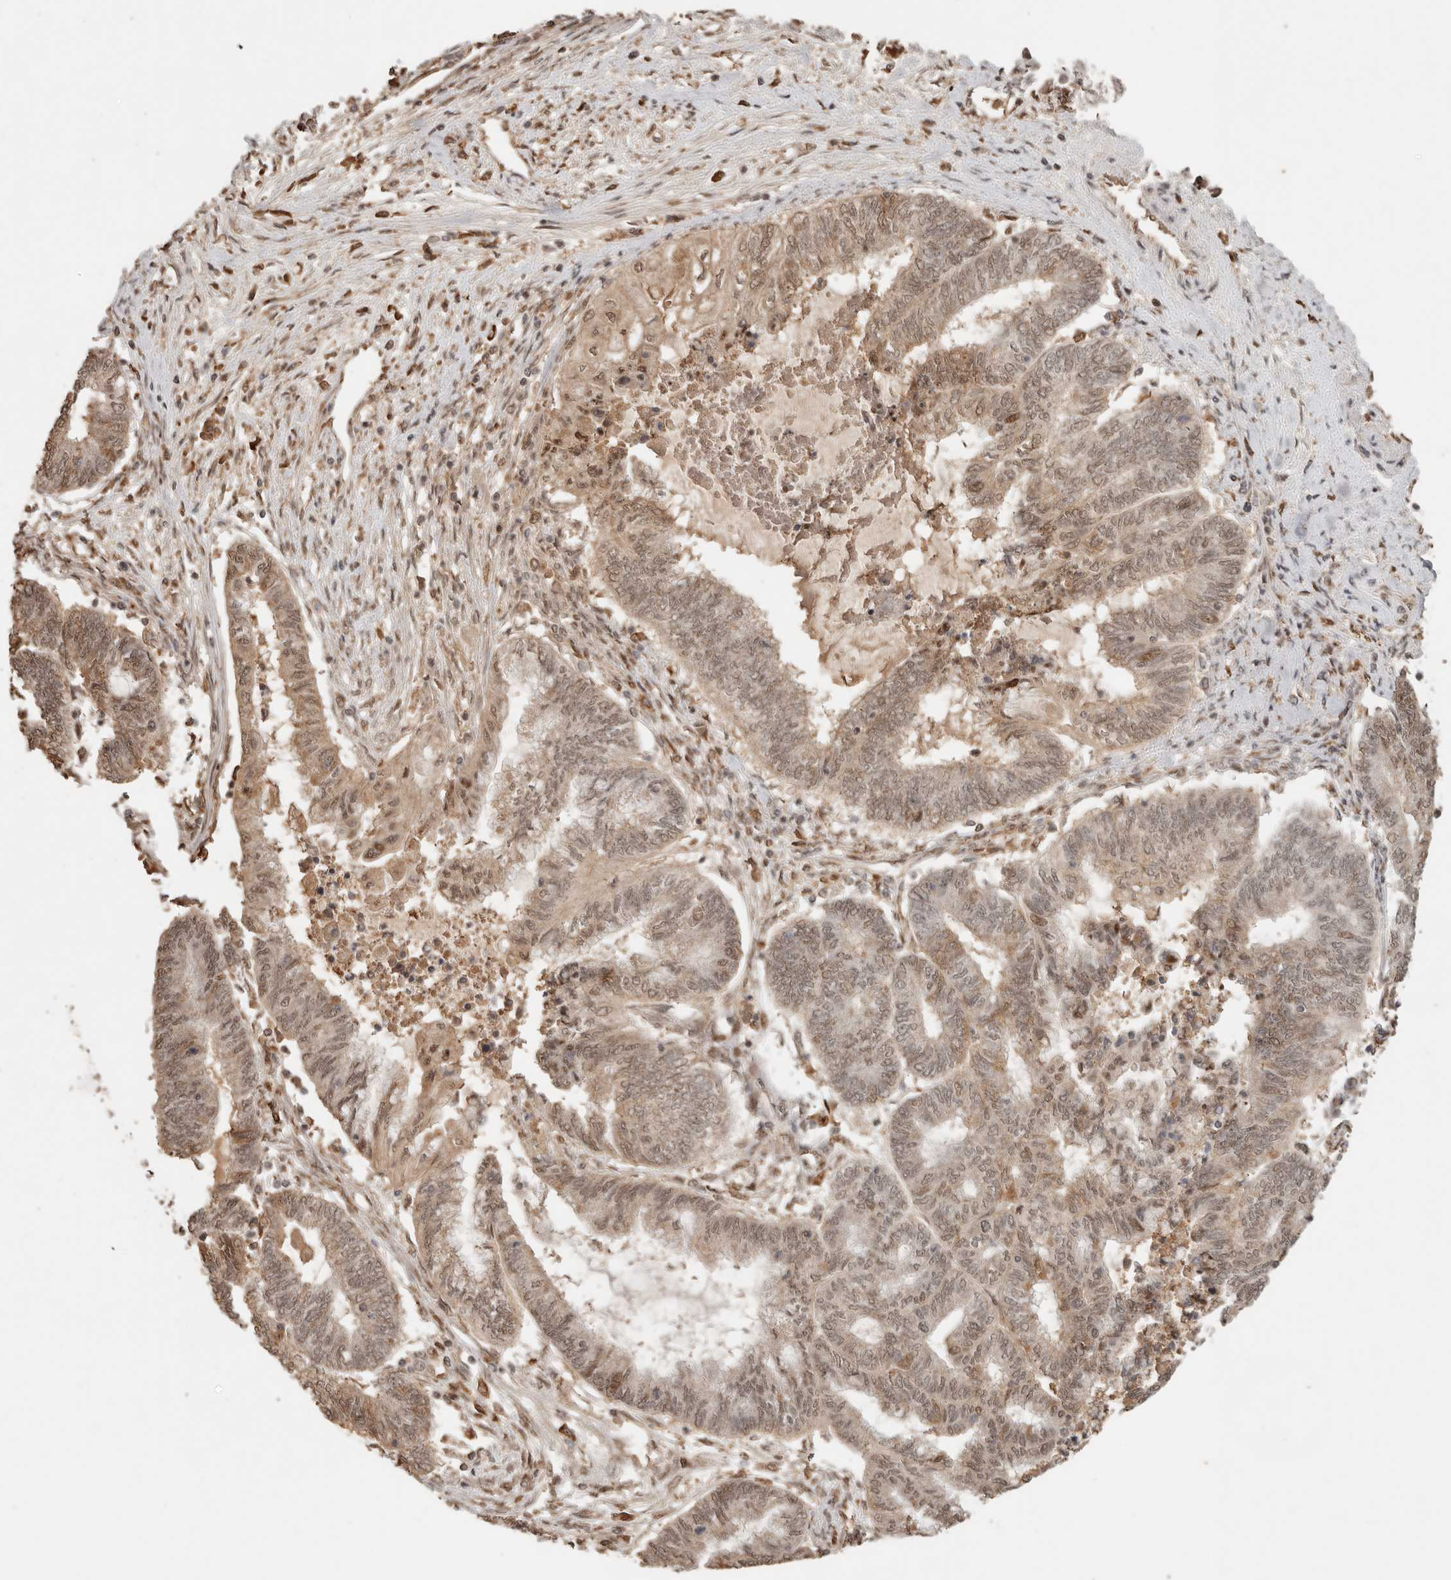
{"staining": {"intensity": "moderate", "quantity": ">75%", "location": "nuclear"}, "tissue": "endometrial cancer", "cell_type": "Tumor cells", "image_type": "cancer", "snomed": [{"axis": "morphology", "description": "Adenocarcinoma, NOS"}, {"axis": "topography", "description": "Uterus"}, {"axis": "topography", "description": "Endometrium"}], "caption": "Tumor cells reveal medium levels of moderate nuclear expression in about >75% of cells in human endometrial cancer (adenocarcinoma).", "gene": "NPAS2", "patient": {"sex": "female", "age": 70}}